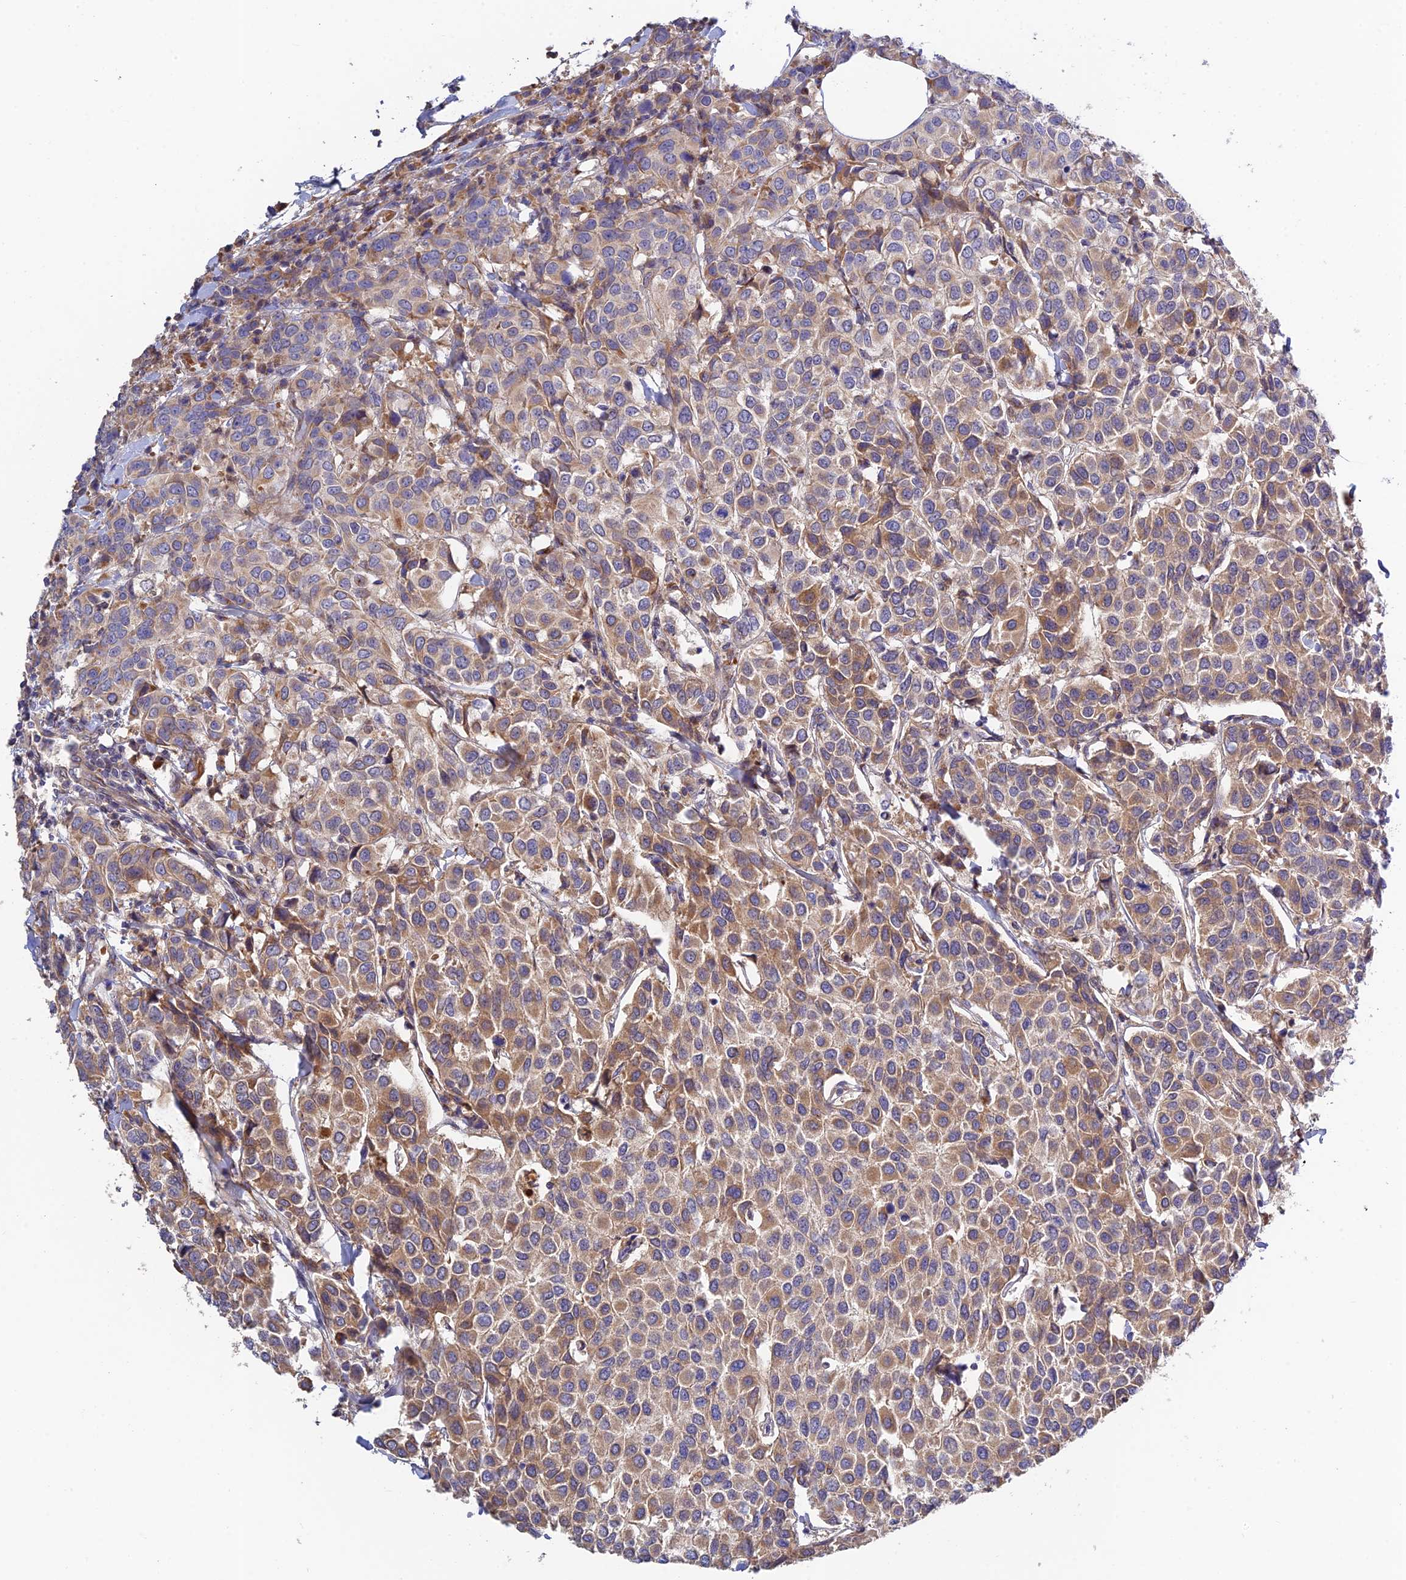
{"staining": {"intensity": "weak", "quantity": "25%-75%", "location": "cytoplasmic/membranous"}, "tissue": "breast cancer", "cell_type": "Tumor cells", "image_type": "cancer", "snomed": [{"axis": "morphology", "description": "Duct carcinoma"}, {"axis": "topography", "description": "Breast"}], "caption": "Breast cancer stained for a protein displays weak cytoplasmic/membranous positivity in tumor cells. (DAB (3,3'-diaminobenzidine) = brown stain, brightfield microscopy at high magnification).", "gene": "FUOM", "patient": {"sex": "female", "age": 55}}